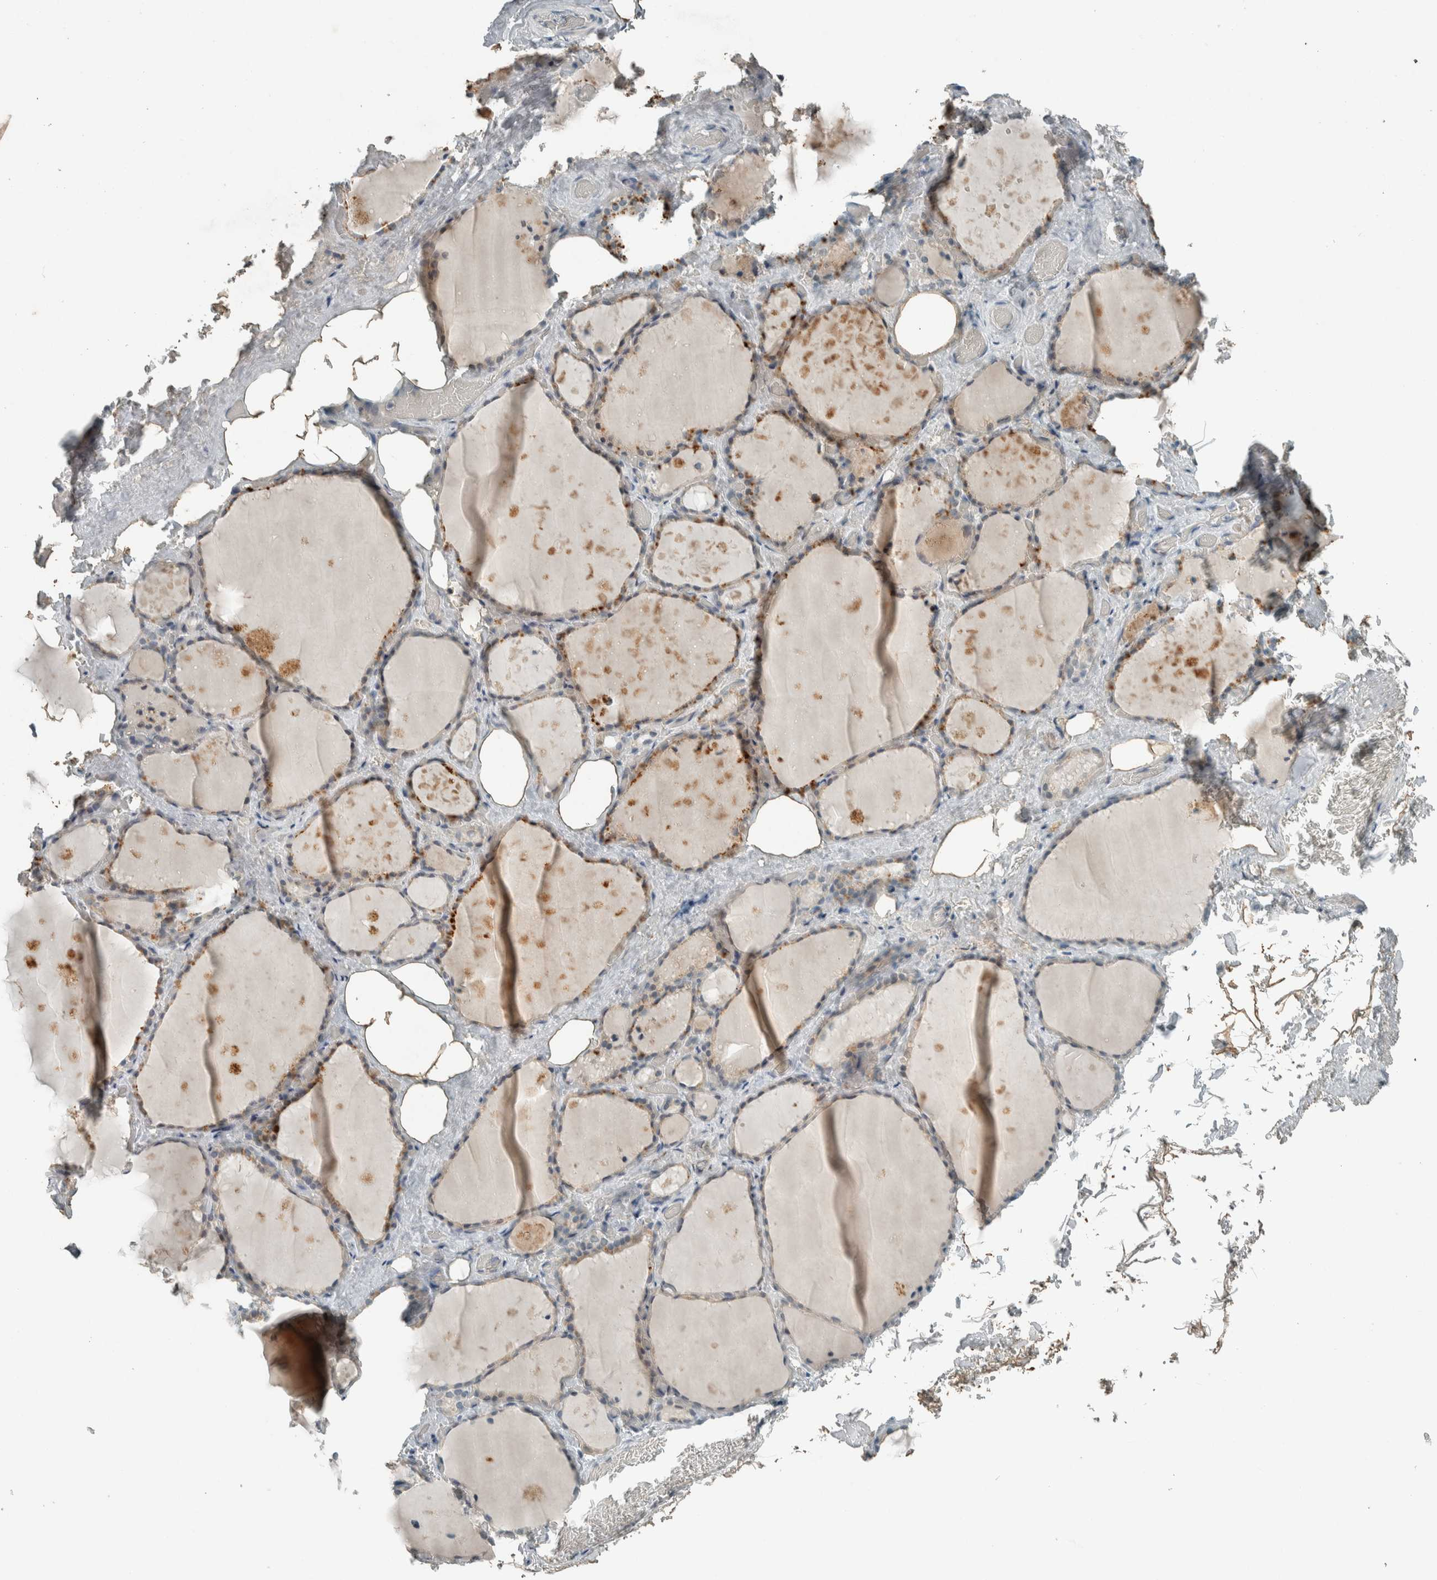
{"staining": {"intensity": "moderate", "quantity": "<25%", "location": "cytoplasmic/membranous"}, "tissue": "thyroid gland", "cell_type": "Glandular cells", "image_type": "normal", "snomed": [{"axis": "morphology", "description": "Normal tissue, NOS"}, {"axis": "topography", "description": "Thyroid gland"}], "caption": "A micrograph of thyroid gland stained for a protein reveals moderate cytoplasmic/membranous brown staining in glandular cells. (Brightfield microscopy of DAB IHC at high magnification).", "gene": "CERCAM", "patient": {"sex": "male", "age": 61}}